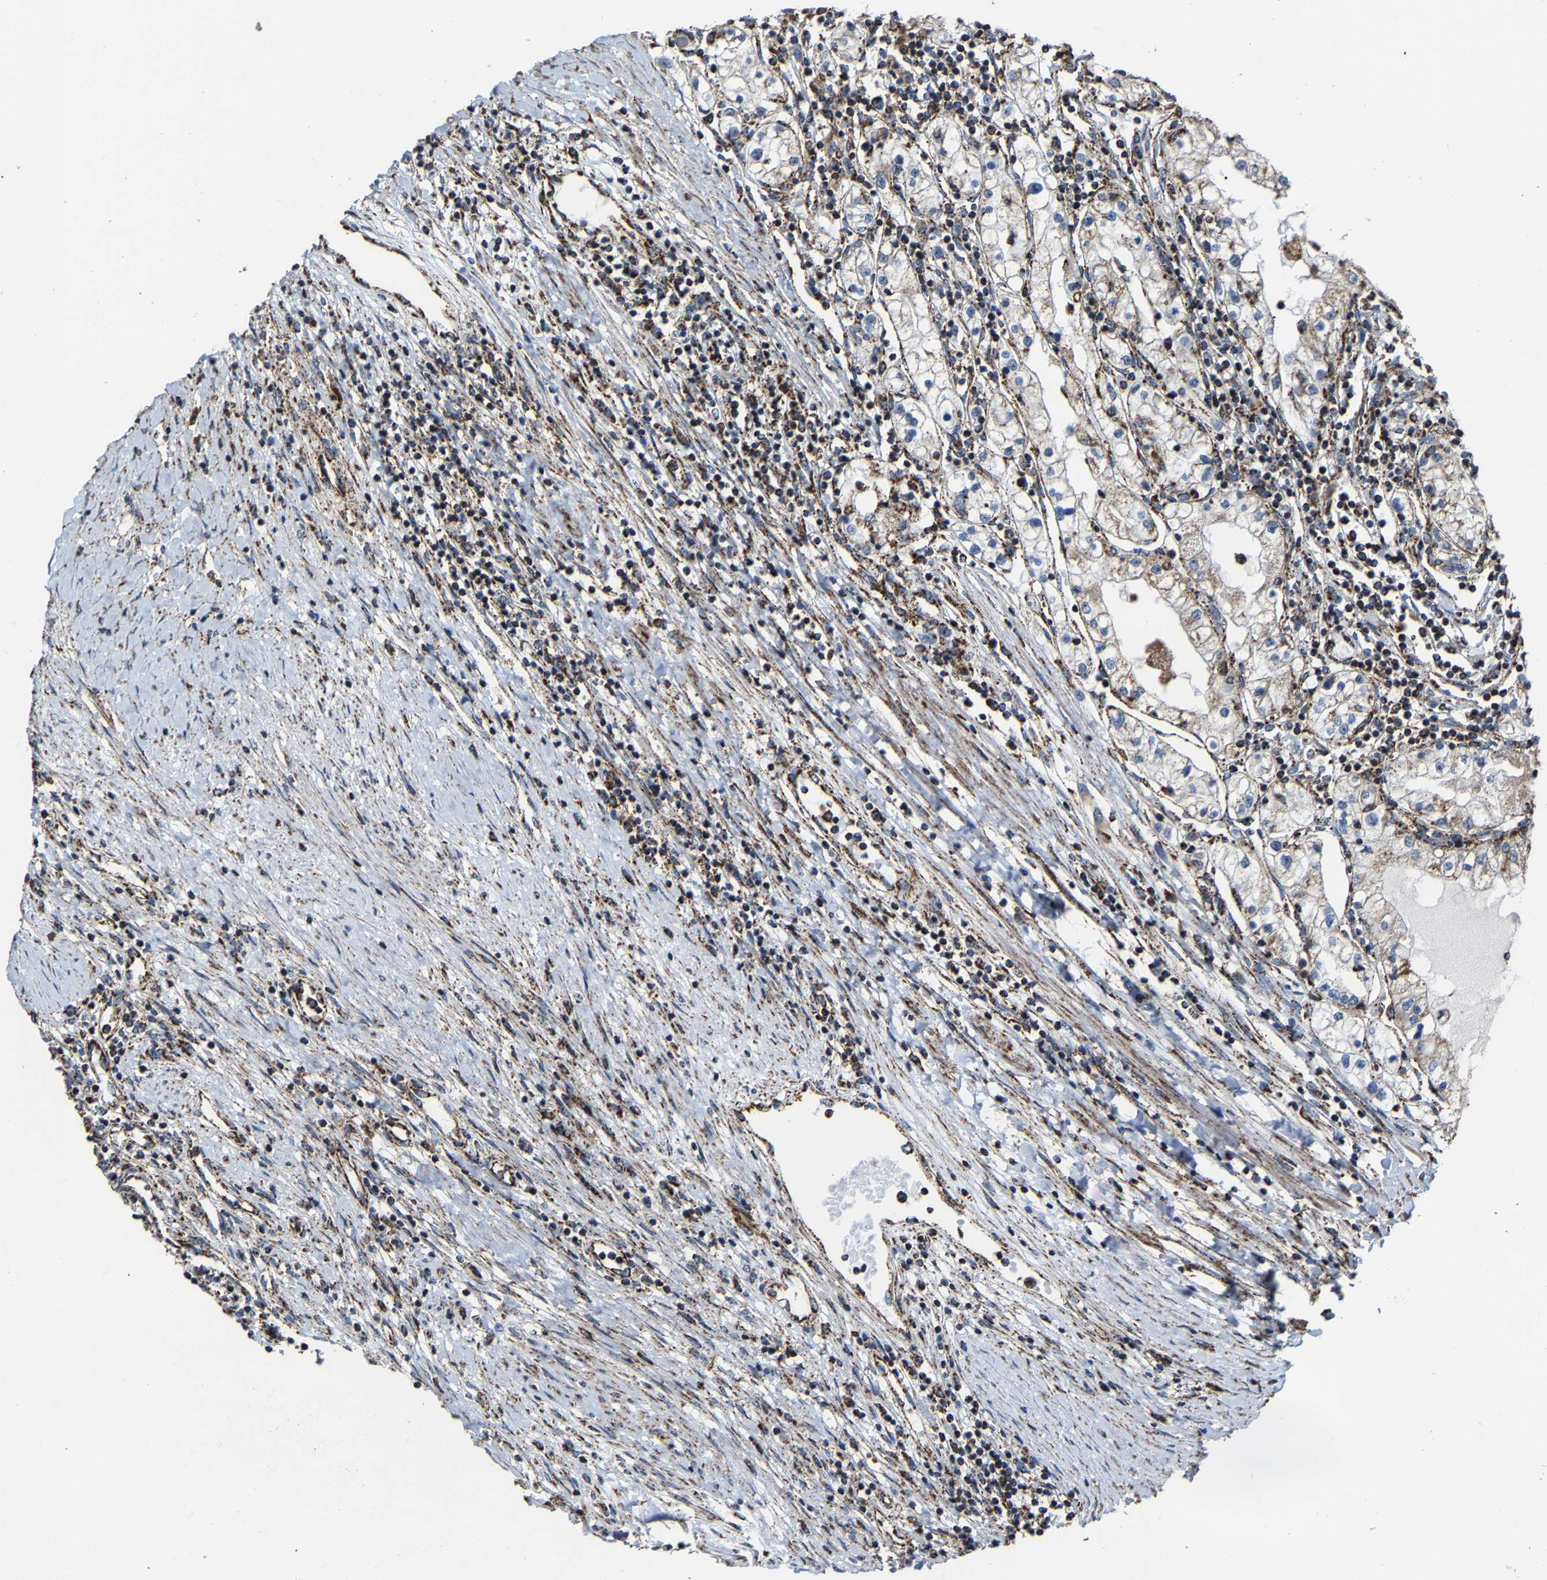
{"staining": {"intensity": "weak", "quantity": "<25%", "location": "cytoplasmic/membranous"}, "tissue": "renal cancer", "cell_type": "Tumor cells", "image_type": "cancer", "snomed": [{"axis": "morphology", "description": "Adenocarcinoma, NOS"}, {"axis": "topography", "description": "Kidney"}], "caption": "Adenocarcinoma (renal) stained for a protein using IHC exhibits no positivity tumor cells.", "gene": "NDUFV3", "patient": {"sex": "male", "age": 68}}